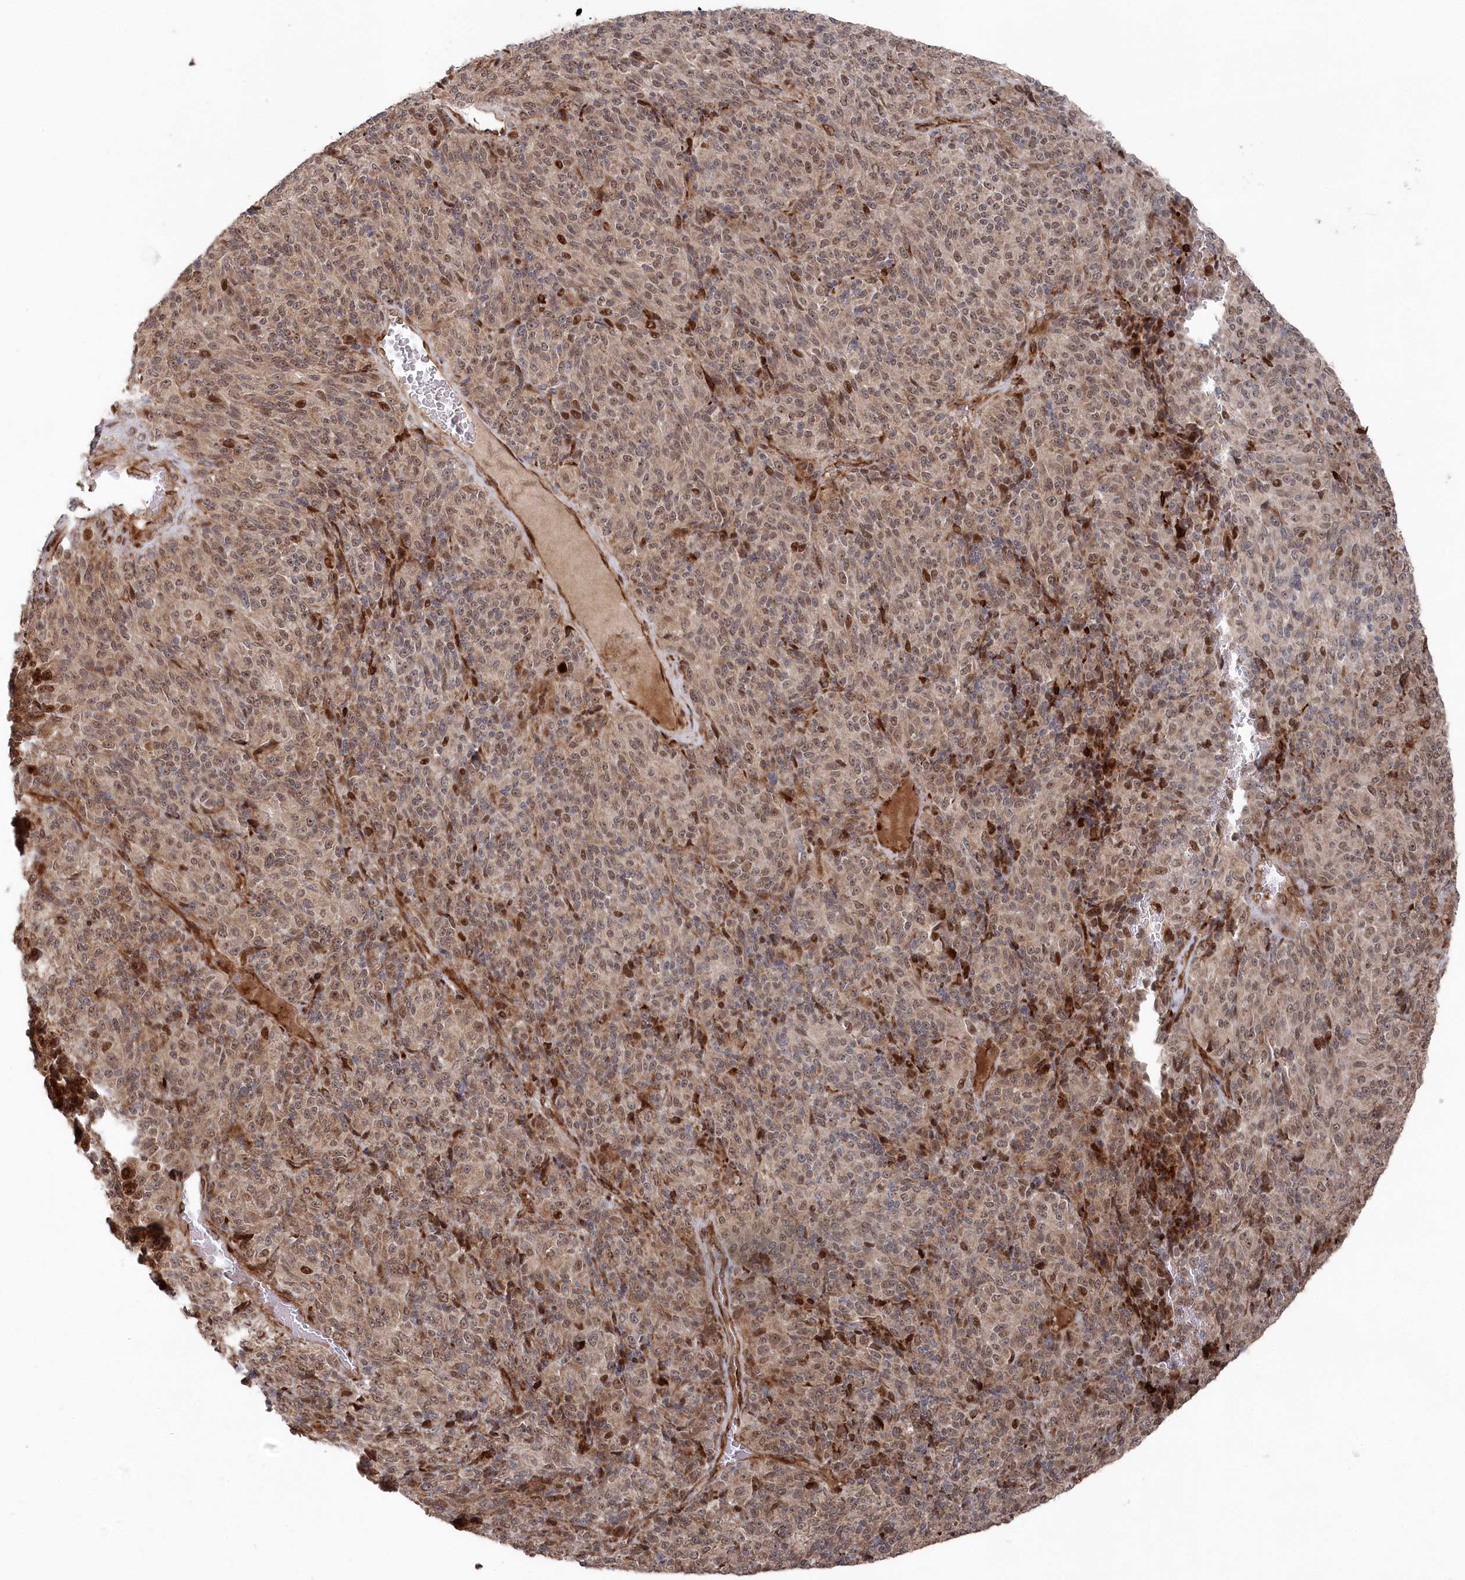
{"staining": {"intensity": "moderate", "quantity": "25%-75%", "location": "cytoplasmic/membranous,nuclear"}, "tissue": "melanoma", "cell_type": "Tumor cells", "image_type": "cancer", "snomed": [{"axis": "morphology", "description": "Malignant melanoma, Metastatic site"}, {"axis": "topography", "description": "Brain"}], "caption": "Tumor cells reveal moderate cytoplasmic/membranous and nuclear positivity in about 25%-75% of cells in malignant melanoma (metastatic site). The staining is performed using DAB brown chromogen to label protein expression. The nuclei are counter-stained blue using hematoxylin.", "gene": "POLR3A", "patient": {"sex": "female", "age": 56}}